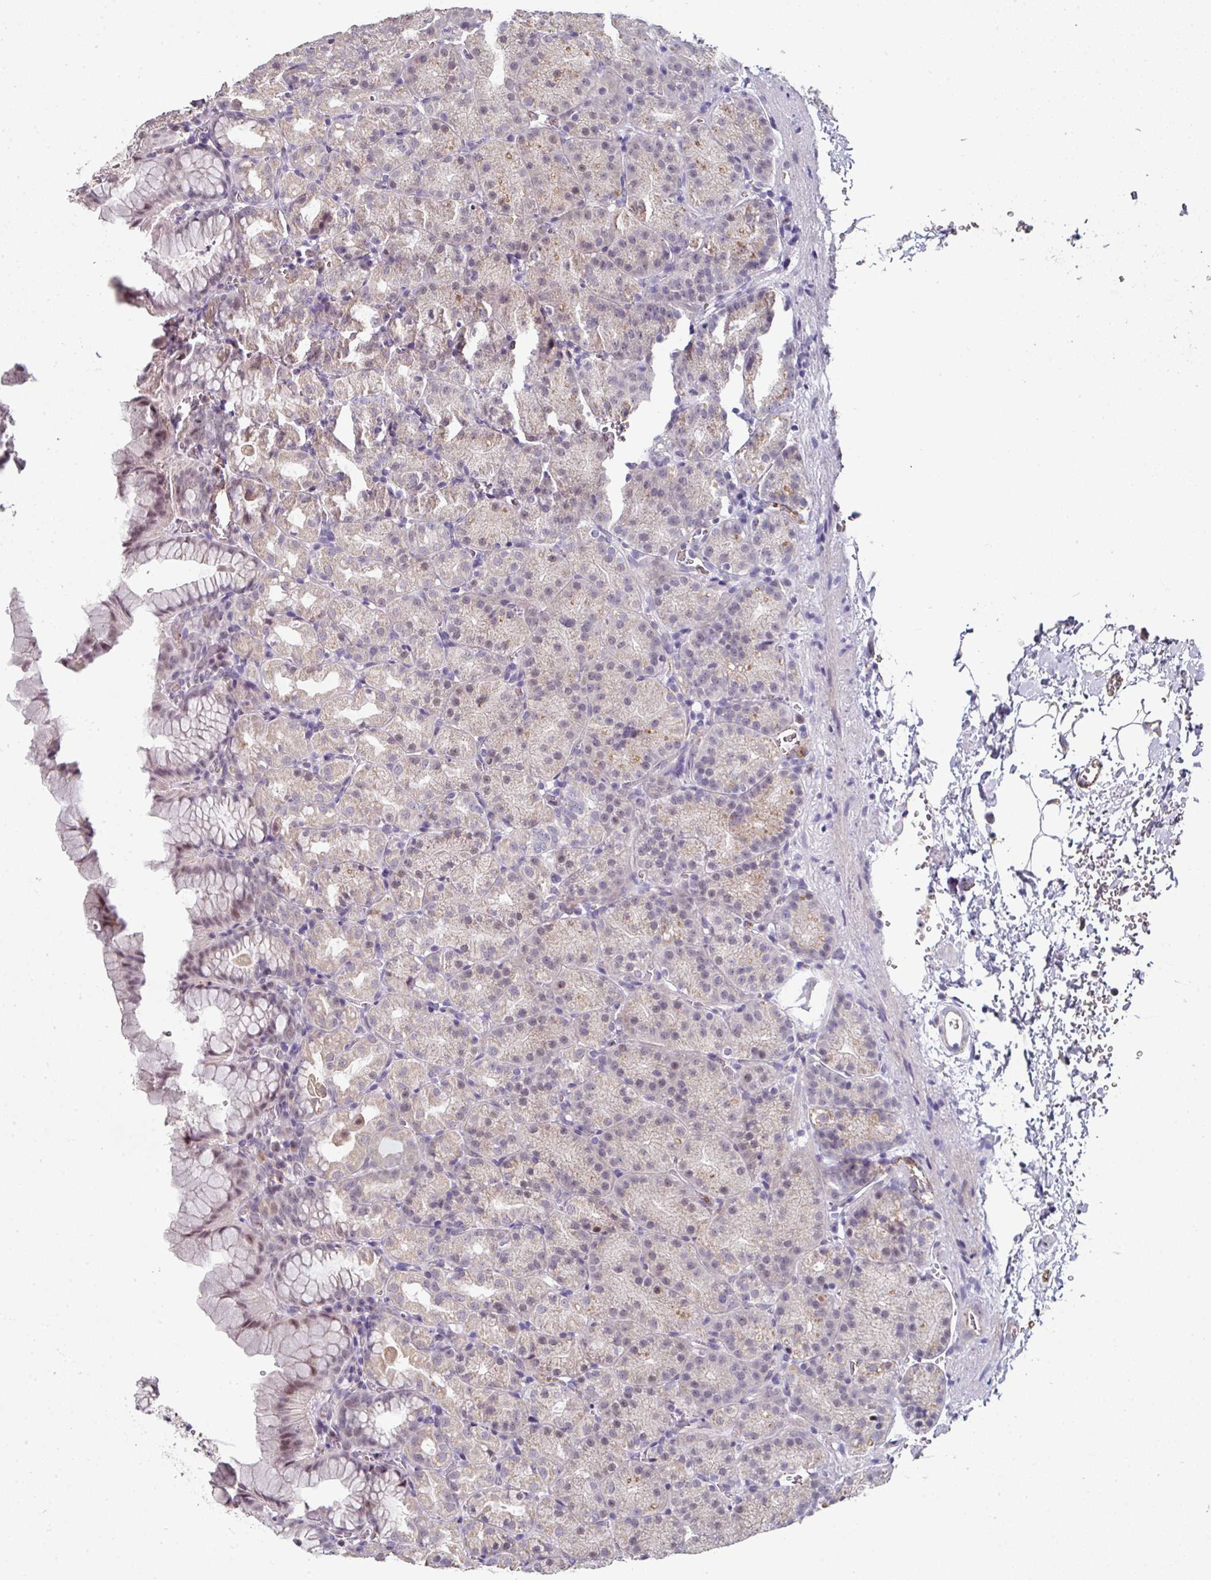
{"staining": {"intensity": "weak", "quantity": "<25%", "location": "nuclear"}, "tissue": "stomach", "cell_type": "Glandular cells", "image_type": "normal", "snomed": [{"axis": "morphology", "description": "Normal tissue, NOS"}, {"axis": "topography", "description": "Stomach, upper"}], "caption": "DAB (3,3'-diaminobenzidine) immunohistochemical staining of normal stomach shows no significant staining in glandular cells. (Stains: DAB (3,3'-diaminobenzidine) IHC with hematoxylin counter stain, Microscopy: brightfield microscopy at high magnification).", "gene": "SIDT2", "patient": {"sex": "female", "age": 81}}